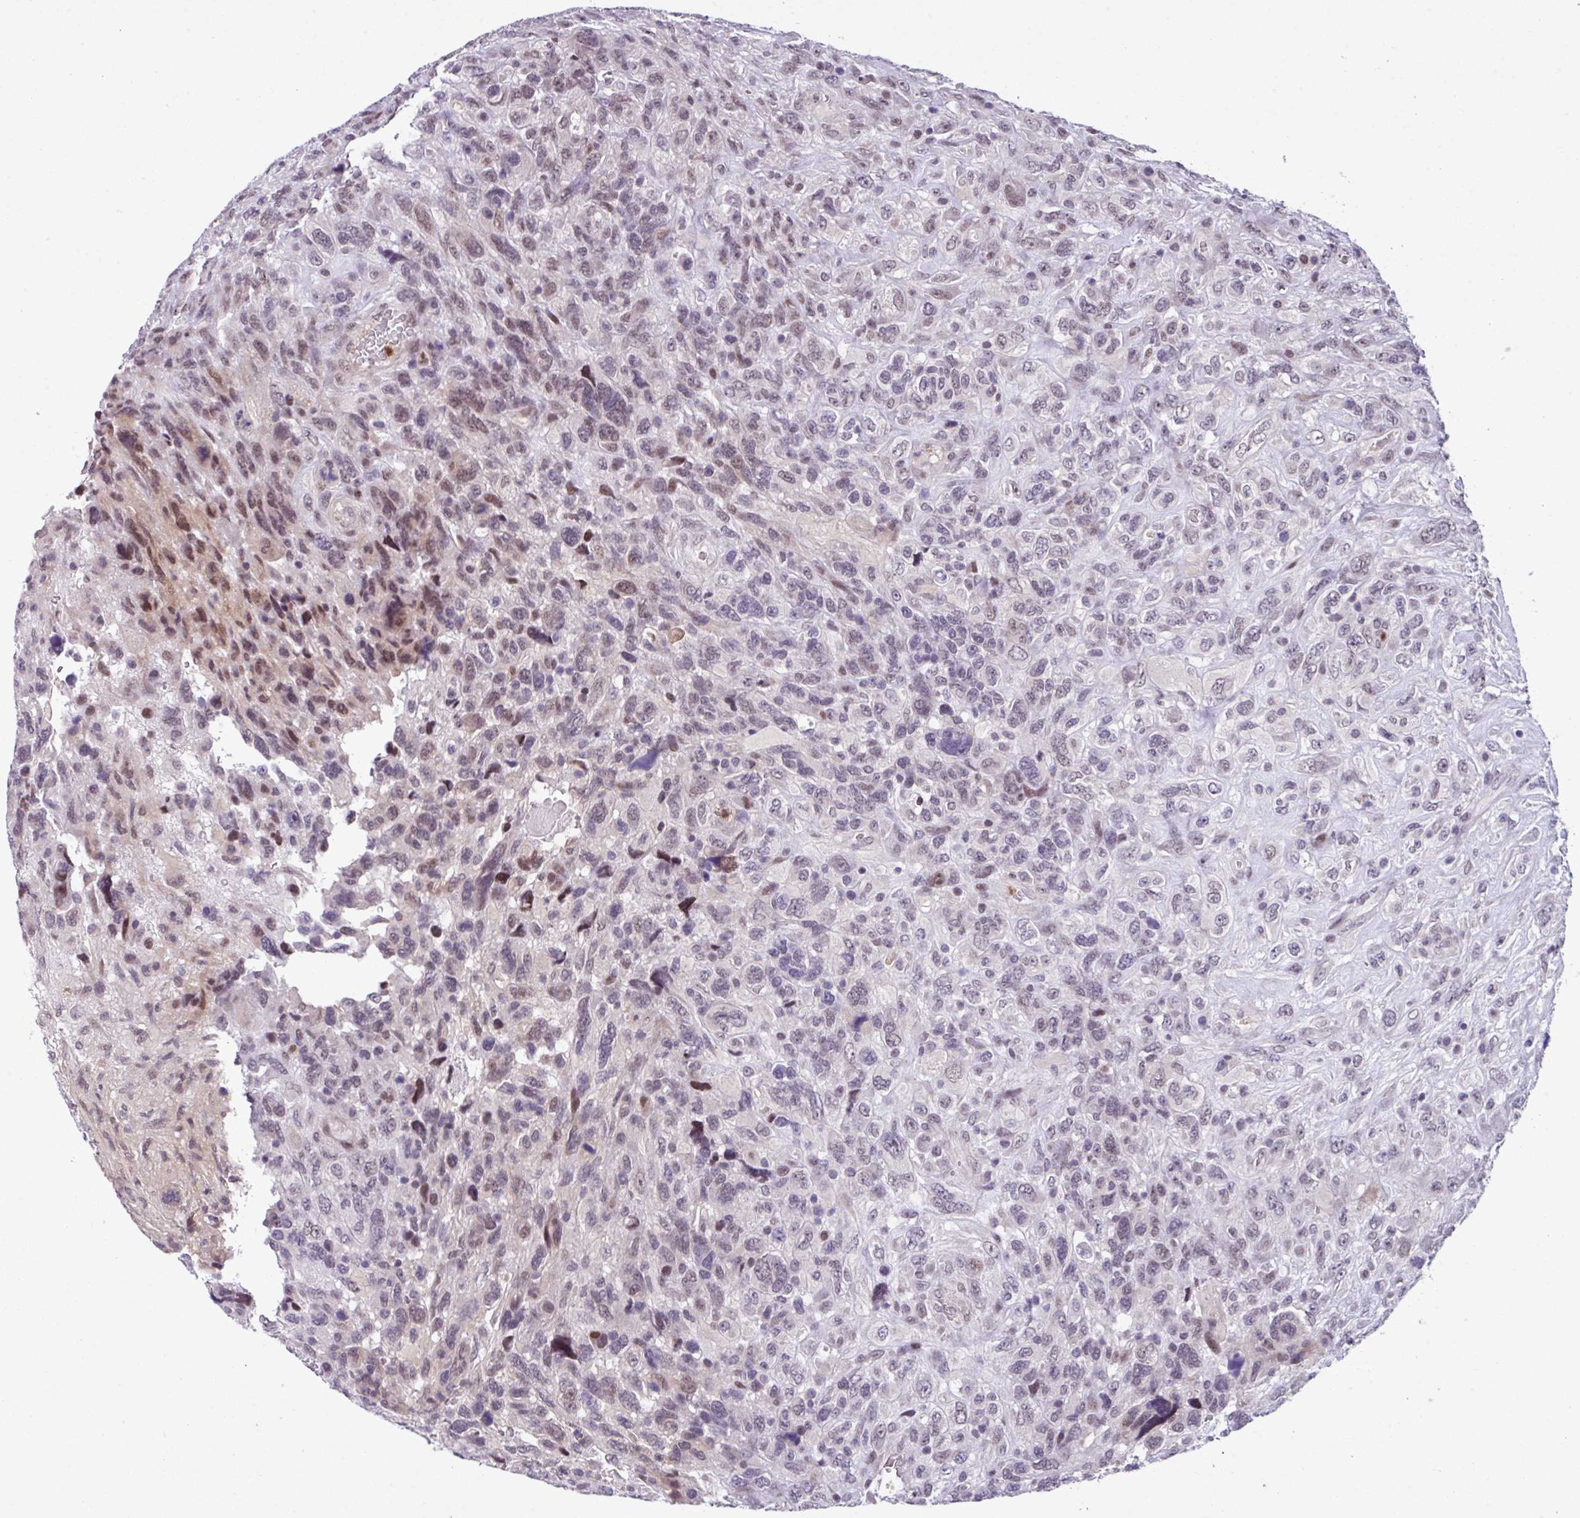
{"staining": {"intensity": "weak", "quantity": "<25%", "location": "nuclear"}, "tissue": "glioma", "cell_type": "Tumor cells", "image_type": "cancer", "snomed": [{"axis": "morphology", "description": "Glioma, malignant, High grade"}, {"axis": "topography", "description": "Brain"}], "caption": "Immunohistochemistry (IHC) of high-grade glioma (malignant) displays no staining in tumor cells. Brightfield microscopy of immunohistochemistry stained with DAB (brown) and hematoxylin (blue), captured at high magnification.", "gene": "ZFP3", "patient": {"sex": "male", "age": 61}}